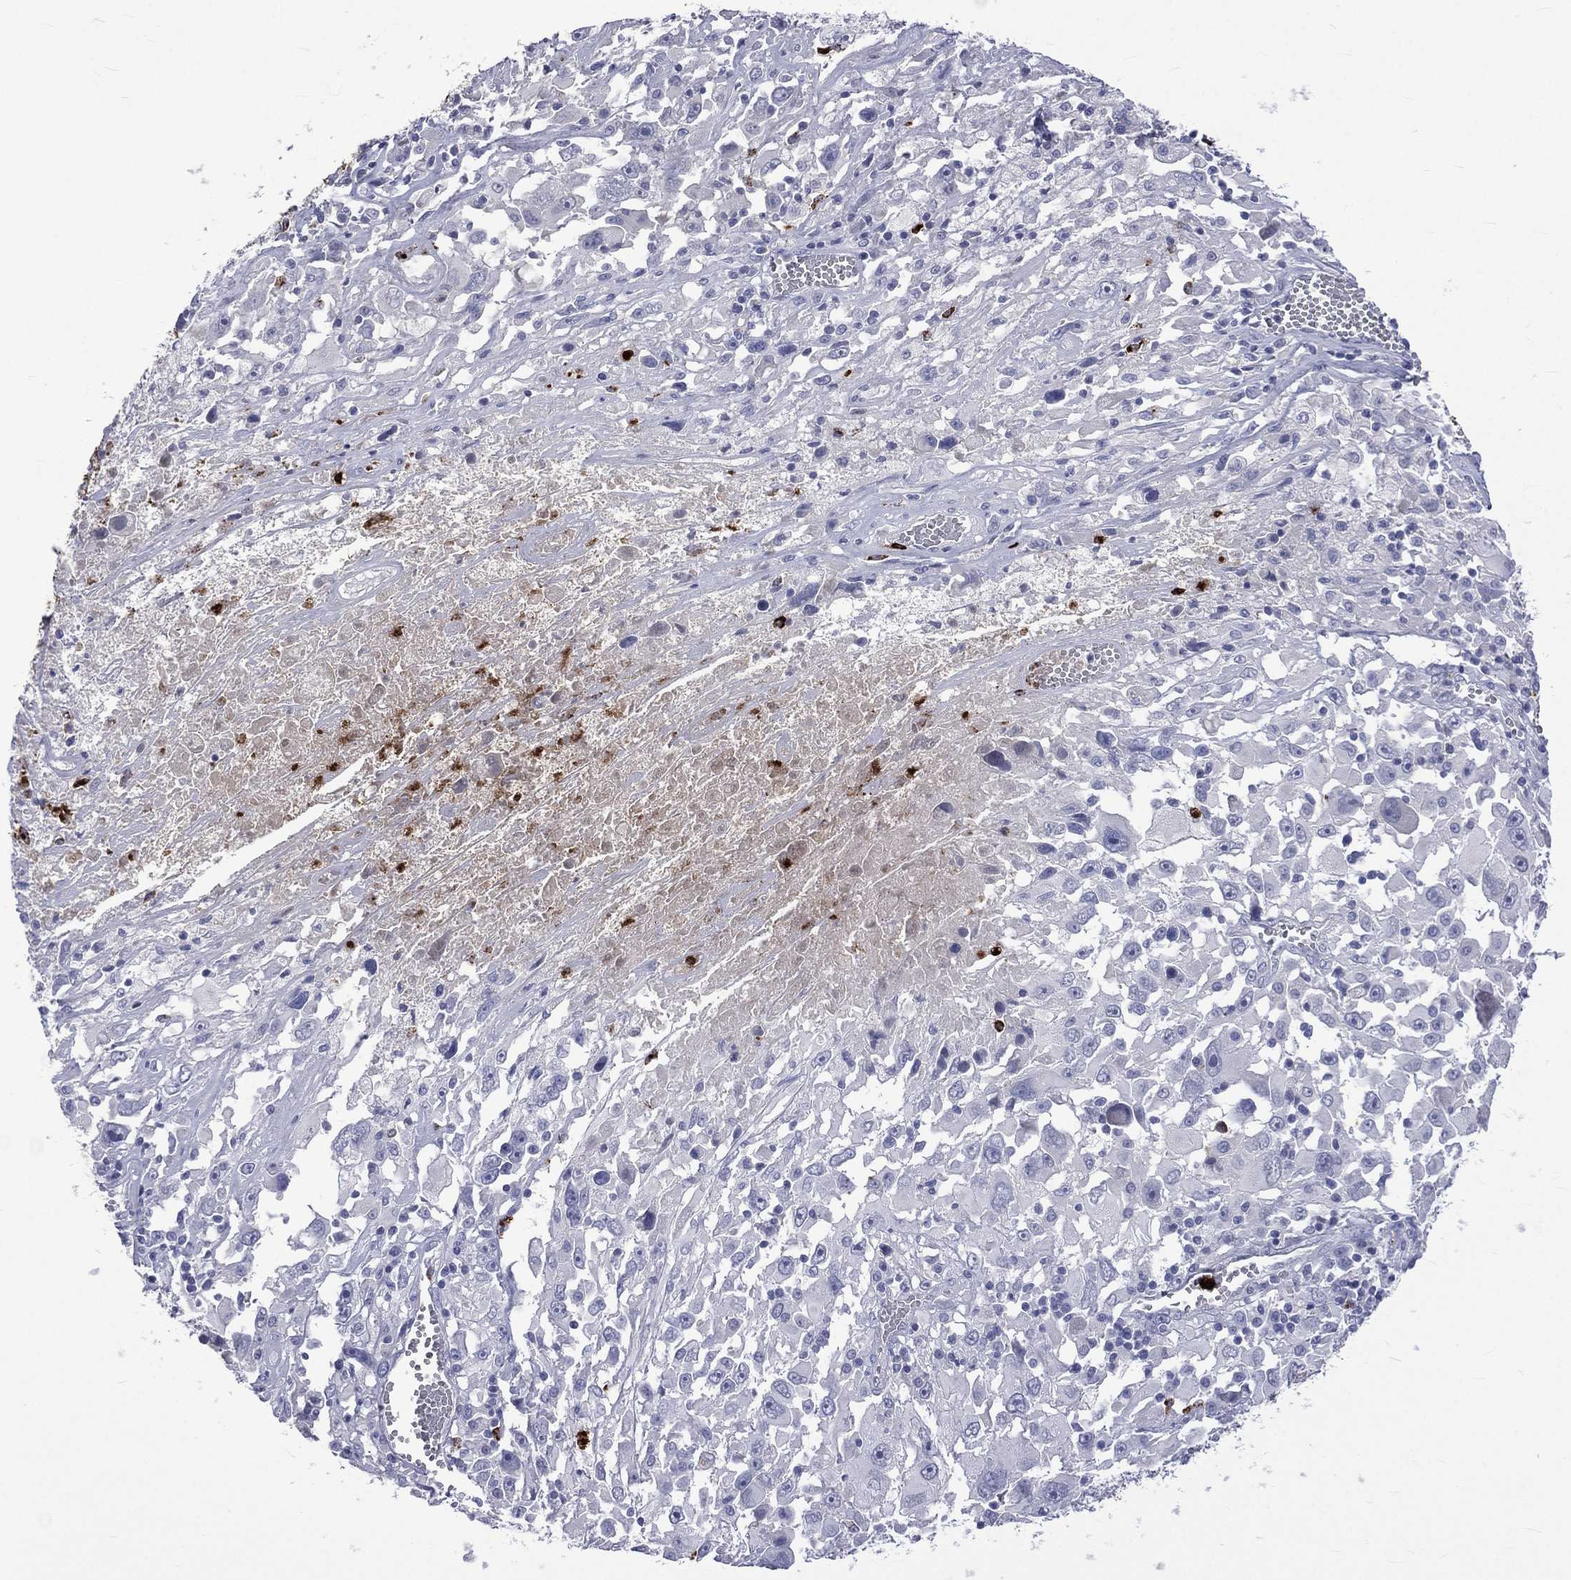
{"staining": {"intensity": "negative", "quantity": "none", "location": "none"}, "tissue": "melanoma", "cell_type": "Tumor cells", "image_type": "cancer", "snomed": [{"axis": "morphology", "description": "Malignant melanoma, Metastatic site"}, {"axis": "topography", "description": "Soft tissue"}], "caption": "This image is of melanoma stained with immunohistochemistry to label a protein in brown with the nuclei are counter-stained blue. There is no expression in tumor cells.", "gene": "ELANE", "patient": {"sex": "male", "age": 50}}